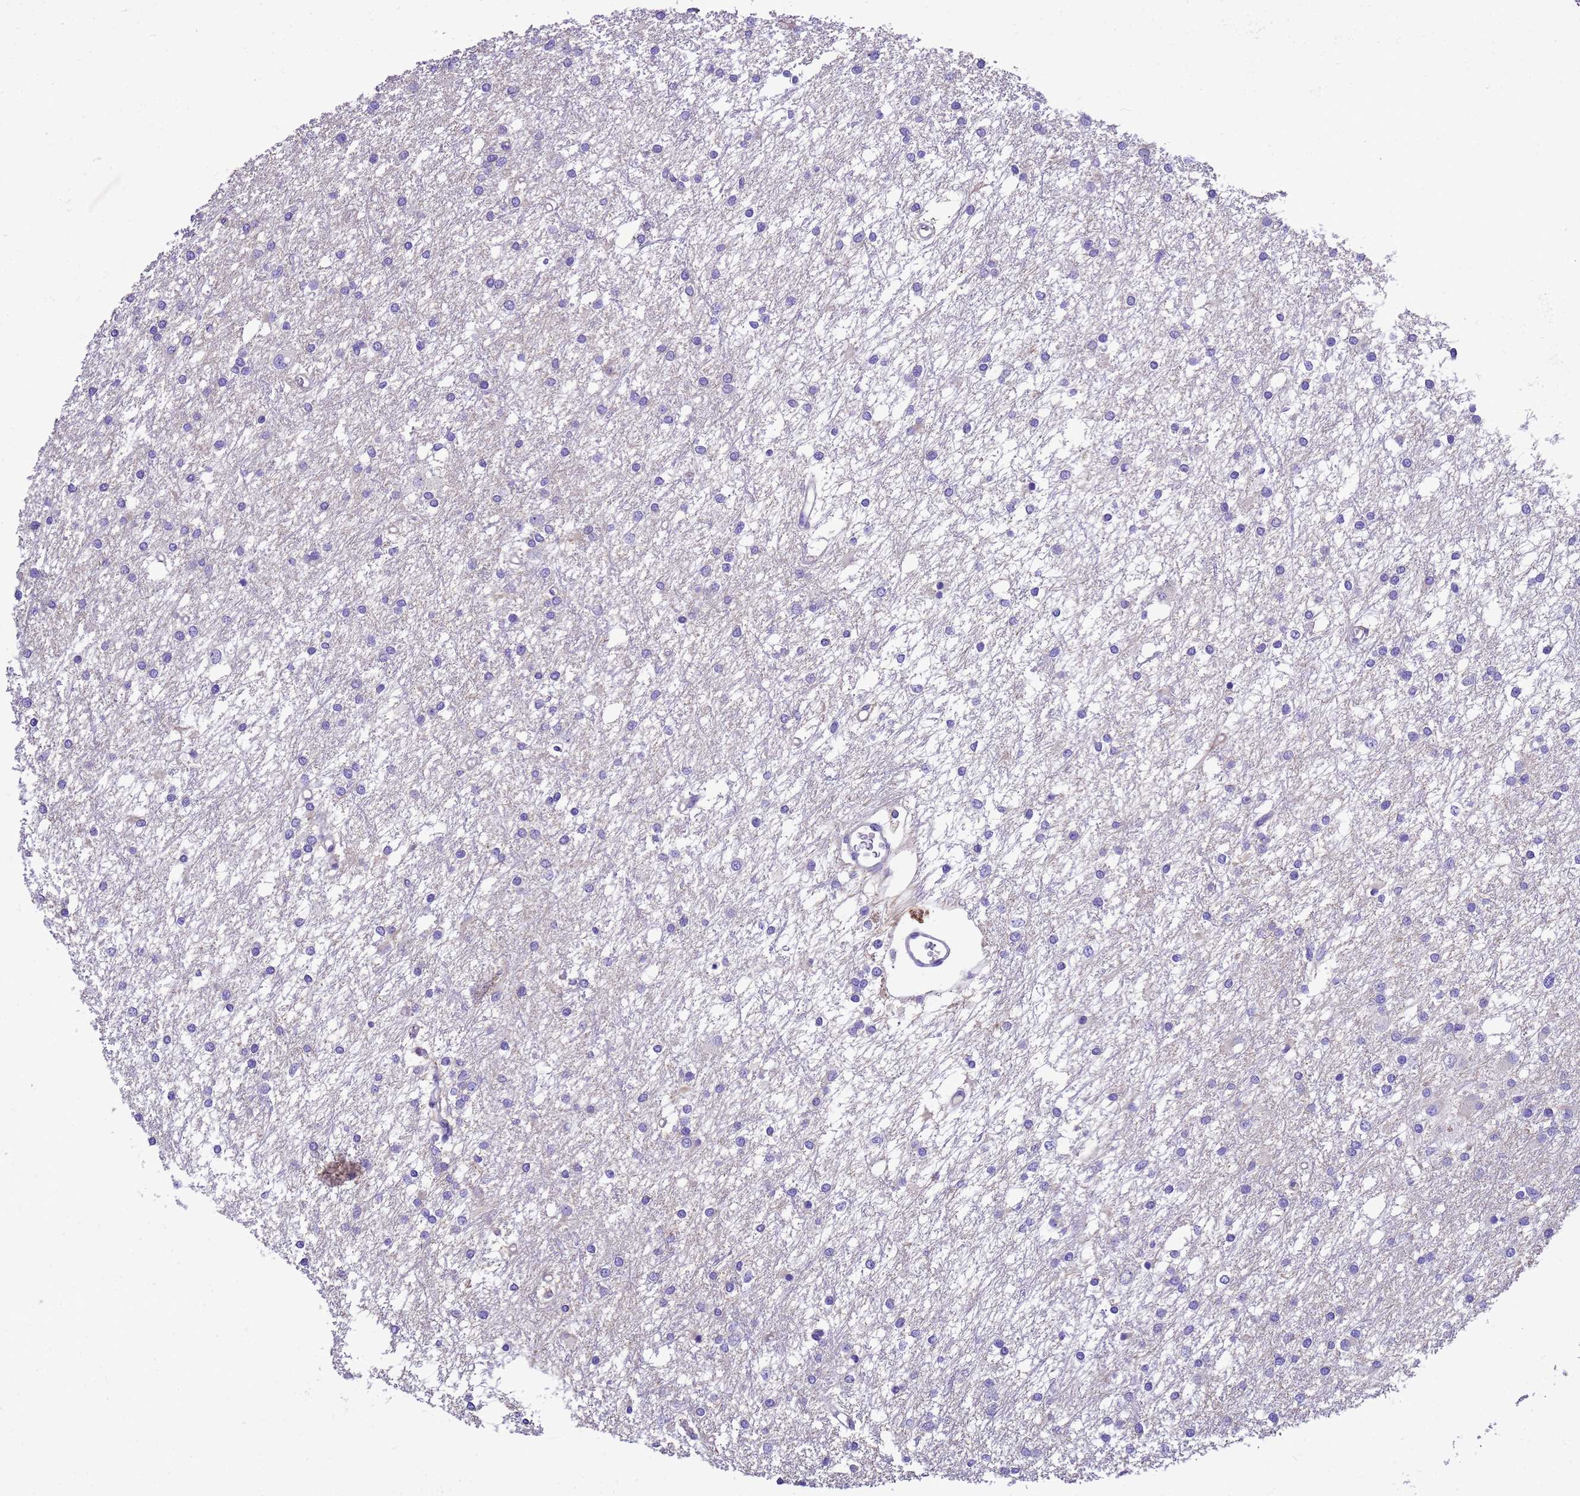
{"staining": {"intensity": "negative", "quantity": "none", "location": "none"}, "tissue": "glioma", "cell_type": "Tumor cells", "image_type": "cancer", "snomed": [{"axis": "morphology", "description": "Glioma, malignant, High grade"}, {"axis": "topography", "description": "Brain"}], "caption": "DAB (3,3'-diaminobenzidine) immunohistochemical staining of malignant glioma (high-grade) reveals no significant expression in tumor cells. (DAB (3,3'-diaminobenzidine) immunohistochemistry visualized using brightfield microscopy, high magnification).", "gene": "UGT2A1", "patient": {"sex": "female", "age": 50}}